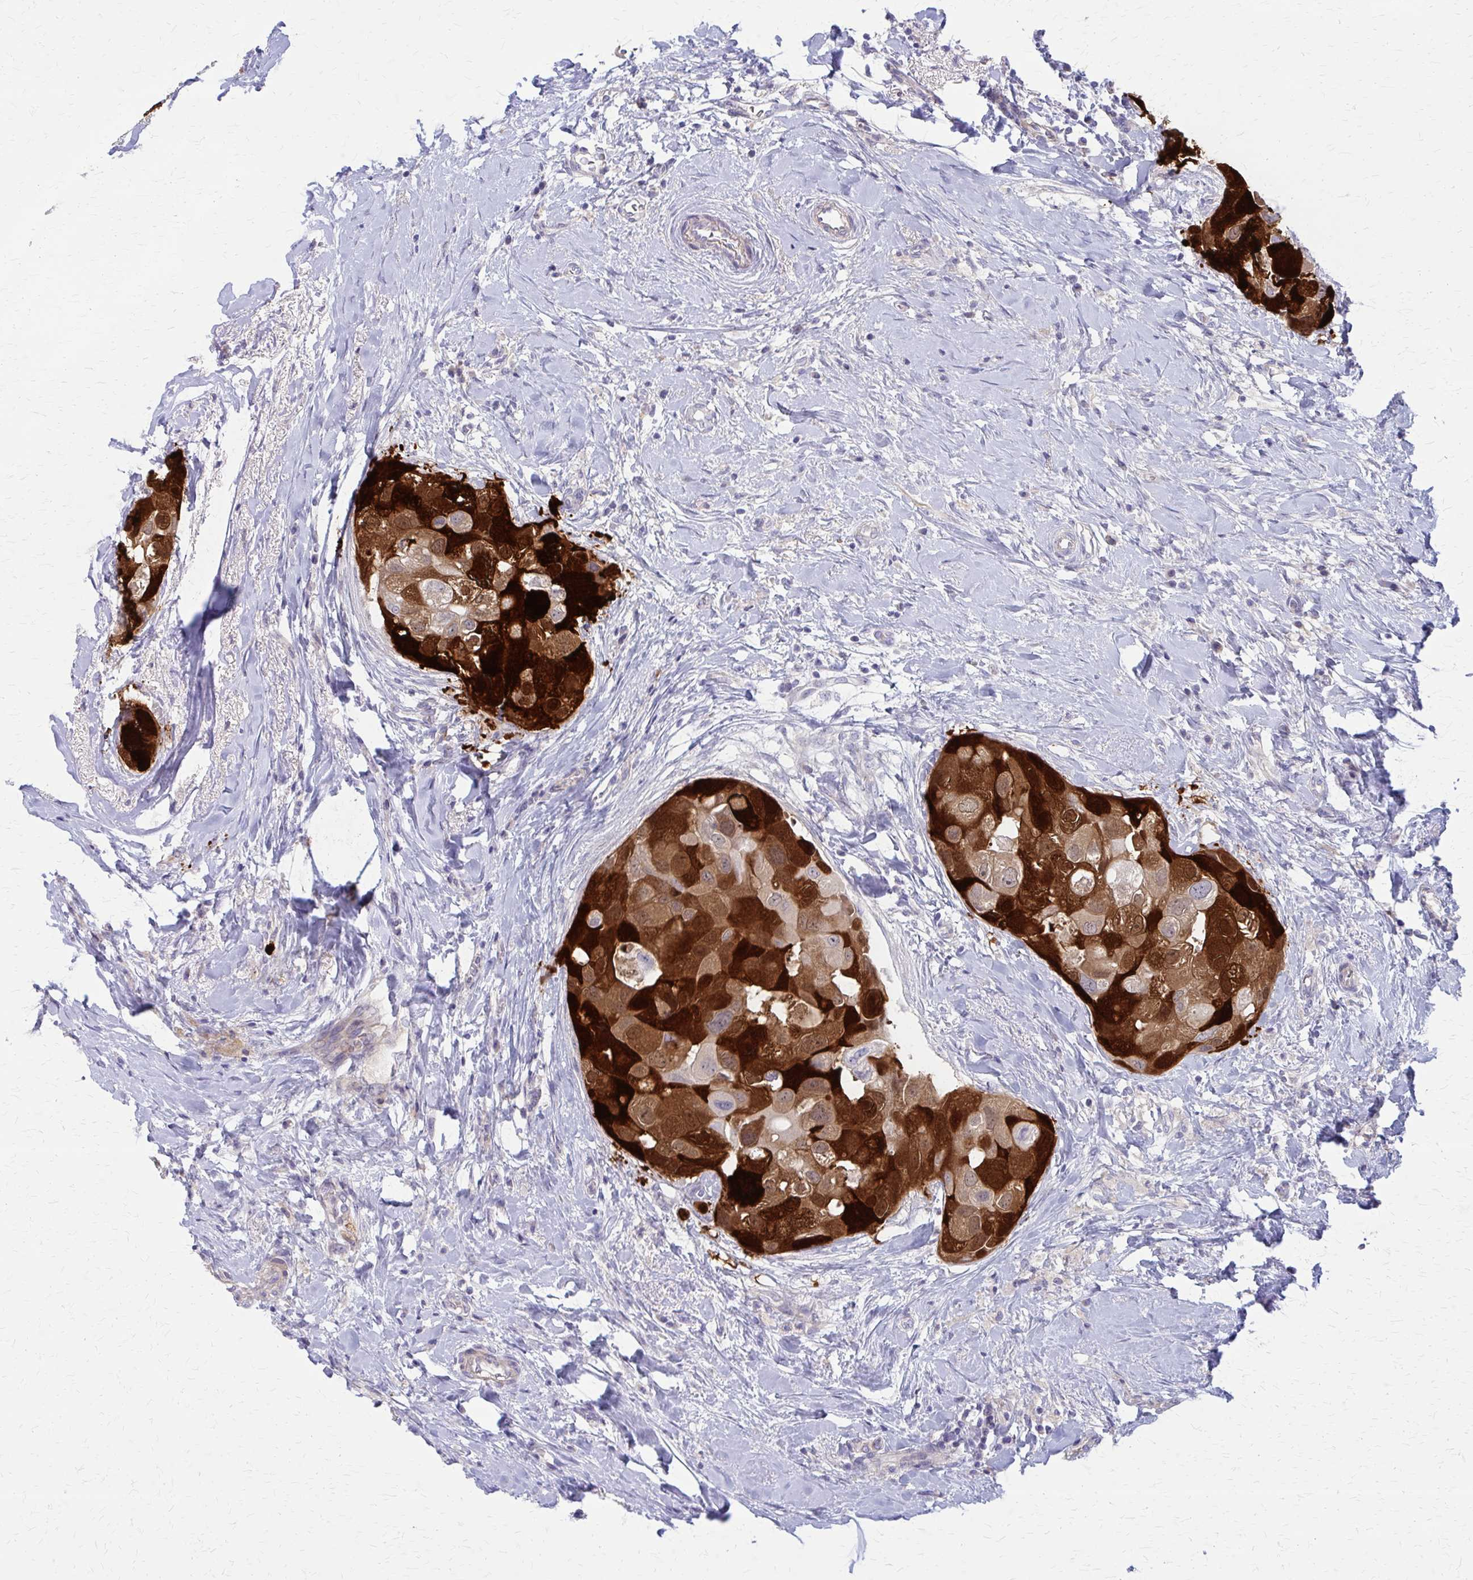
{"staining": {"intensity": "strong", "quantity": "25%-75%", "location": "cytoplasmic/membranous,nuclear"}, "tissue": "breast cancer", "cell_type": "Tumor cells", "image_type": "cancer", "snomed": [{"axis": "morphology", "description": "Duct carcinoma"}, {"axis": "topography", "description": "Breast"}], "caption": "Breast cancer tissue displays strong cytoplasmic/membranous and nuclear positivity in approximately 25%-75% of tumor cells, visualized by immunohistochemistry.", "gene": "GLYATL2", "patient": {"sex": "female", "age": 43}}